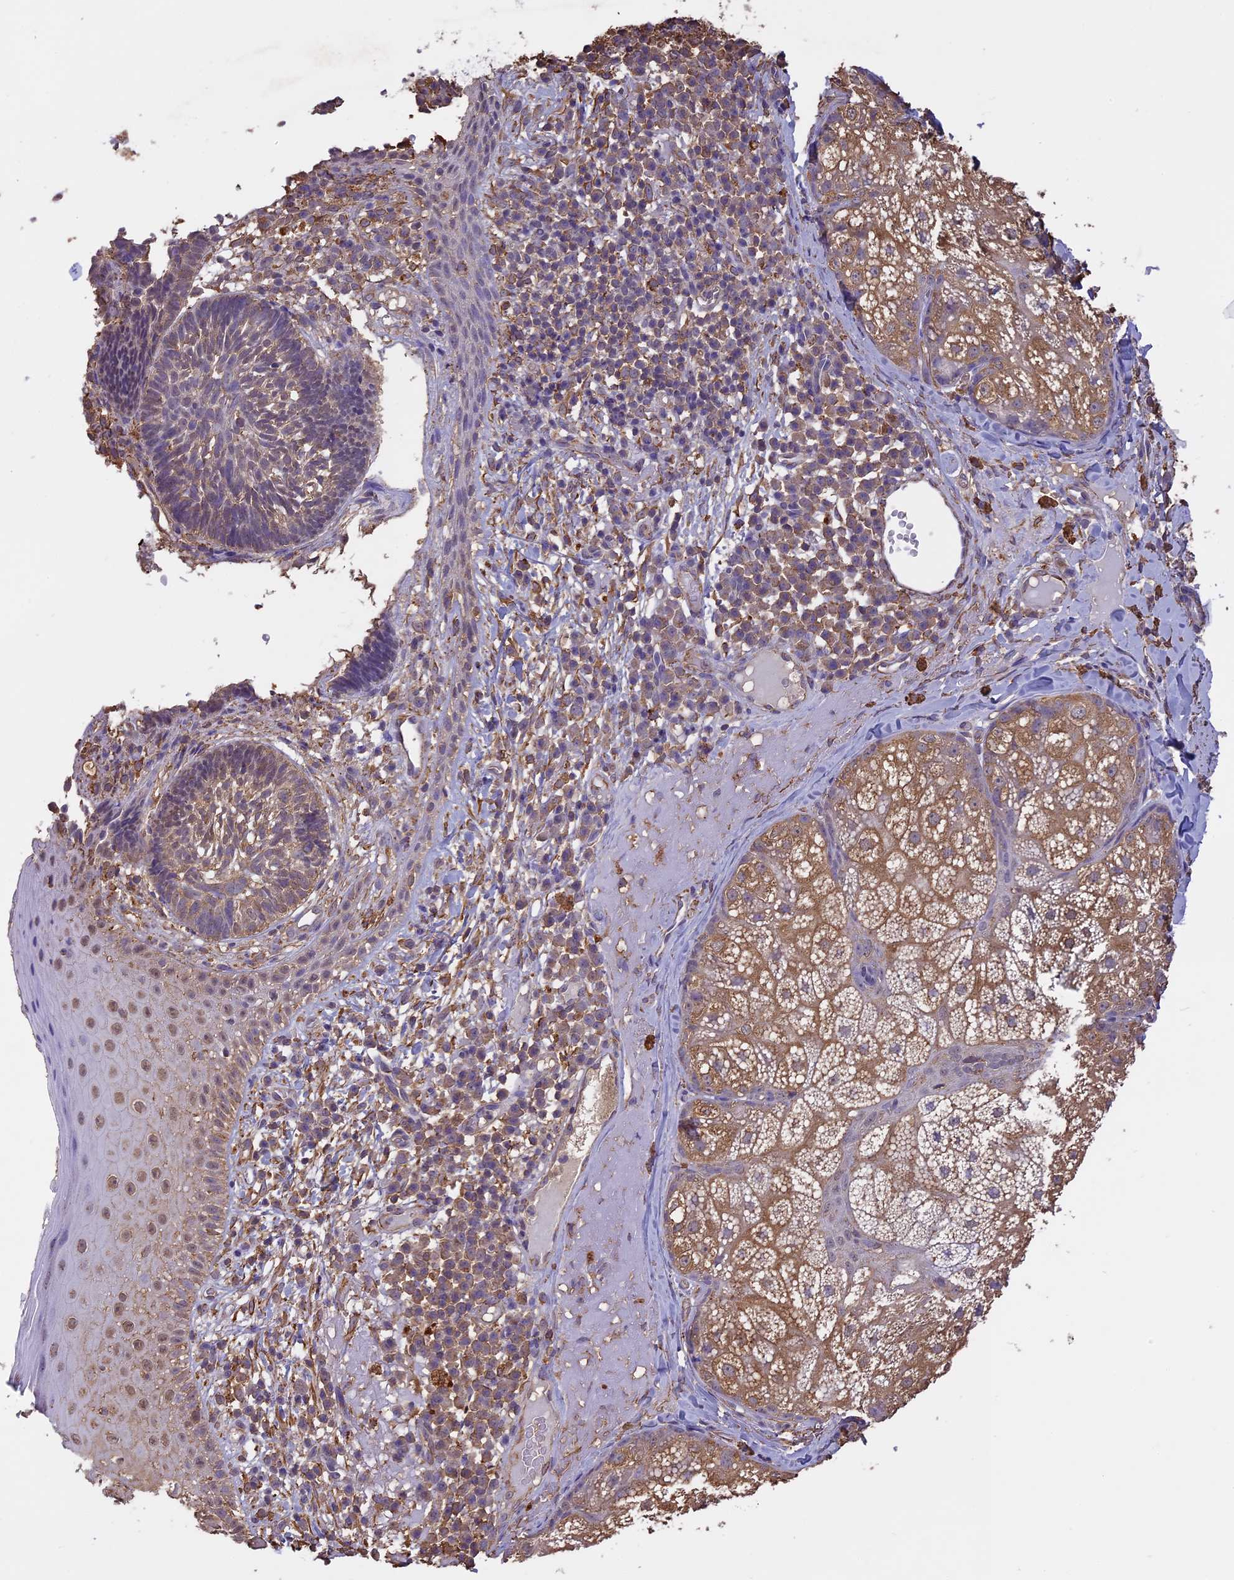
{"staining": {"intensity": "weak", "quantity": "25%-75%", "location": "cytoplasmic/membranous"}, "tissue": "skin cancer", "cell_type": "Tumor cells", "image_type": "cancer", "snomed": [{"axis": "morphology", "description": "Basal cell carcinoma"}, {"axis": "topography", "description": "Skin"}], "caption": "This image shows skin cancer stained with immunohistochemistry to label a protein in brown. The cytoplasmic/membranous of tumor cells show weak positivity for the protein. Nuclei are counter-stained blue.", "gene": "ARHGAP19", "patient": {"sex": "male", "age": 88}}